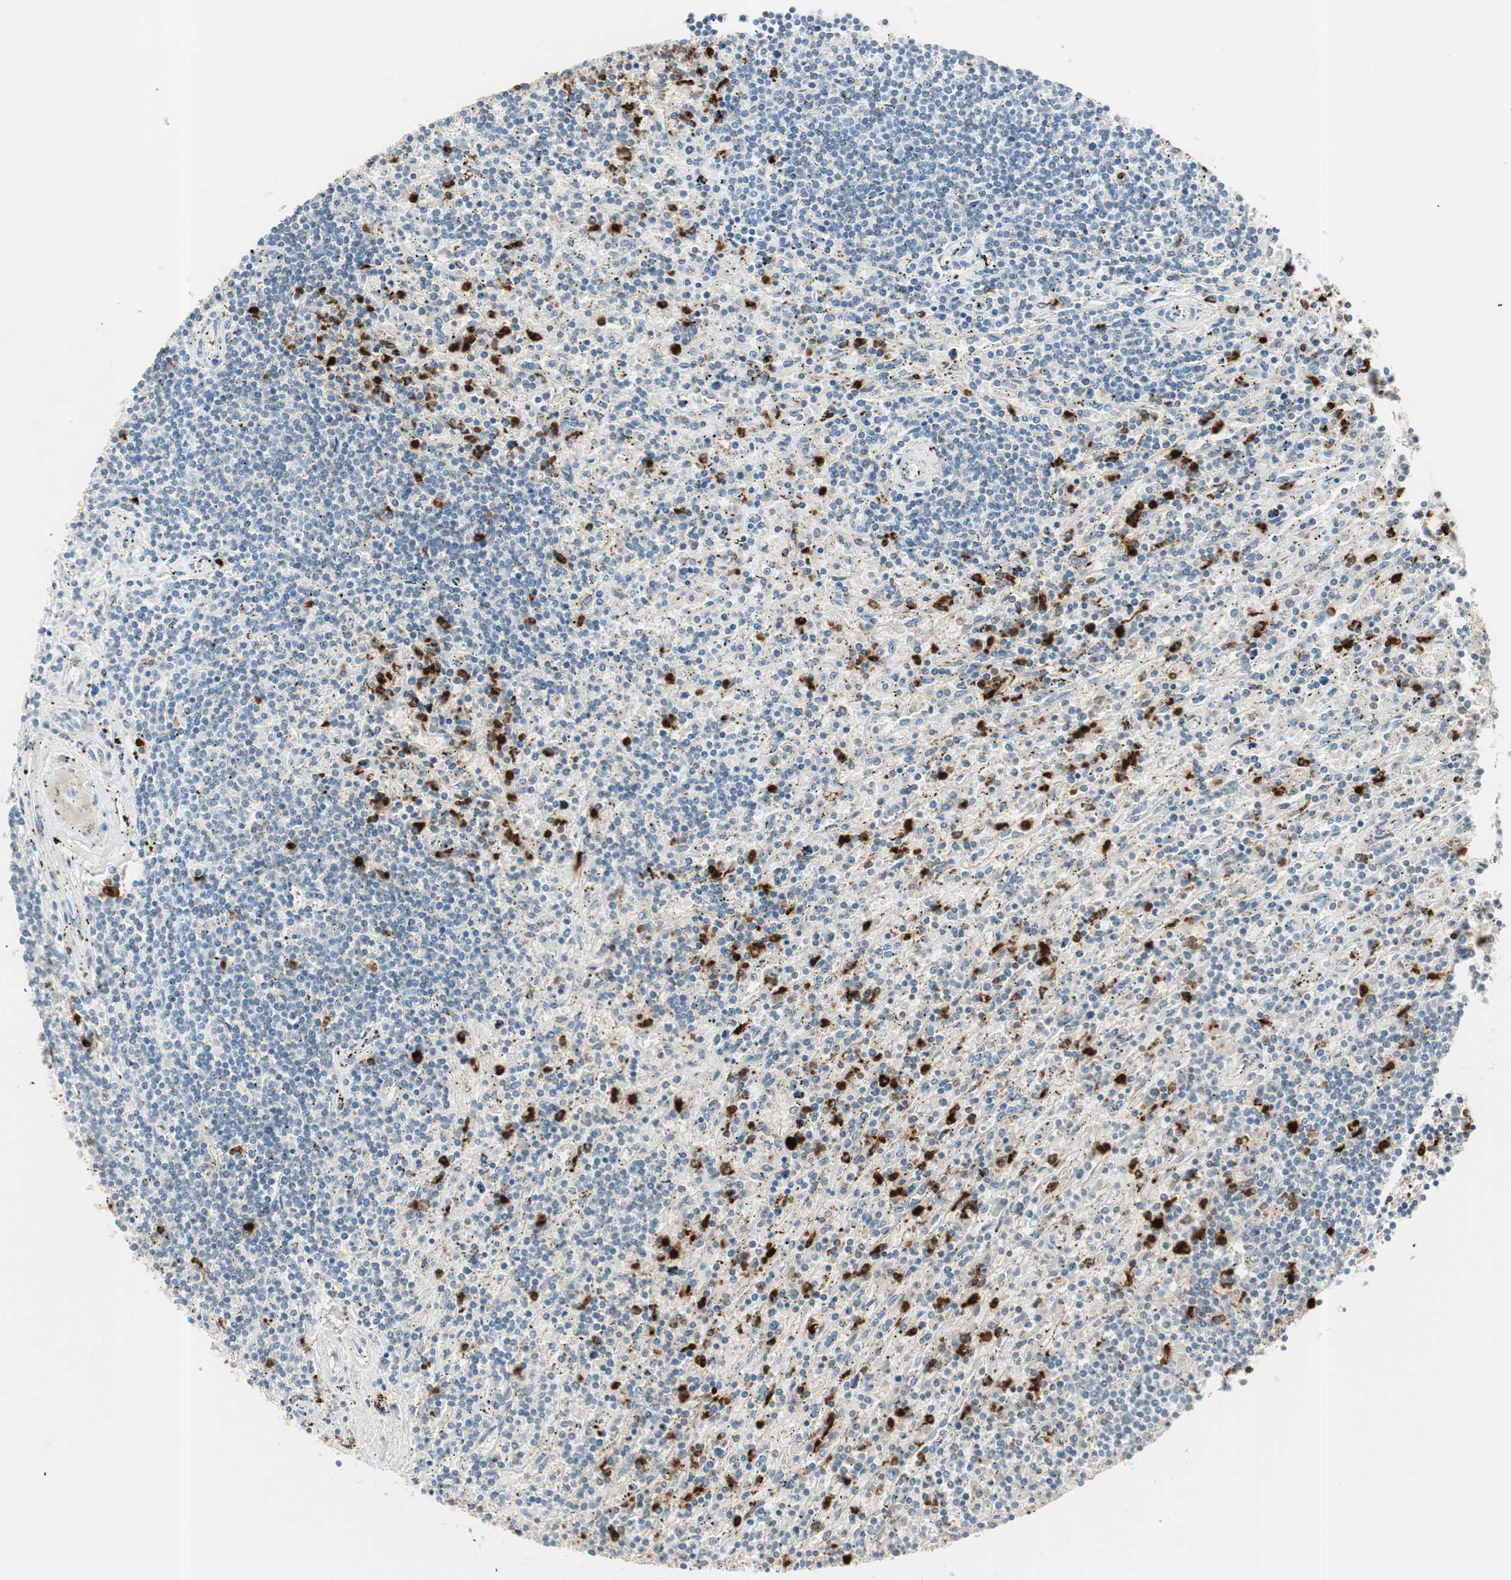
{"staining": {"intensity": "negative", "quantity": "none", "location": "none"}, "tissue": "lymphoma", "cell_type": "Tumor cells", "image_type": "cancer", "snomed": [{"axis": "morphology", "description": "Malignant lymphoma, non-Hodgkin's type, Low grade"}, {"axis": "topography", "description": "Spleen"}], "caption": "Immunohistochemistry (IHC) micrograph of human lymphoma stained for a protein (brown), which reveals no staining in tumor cells.", "gene": "PRTN3", "patient": {"sex": "male", "age": 76}}